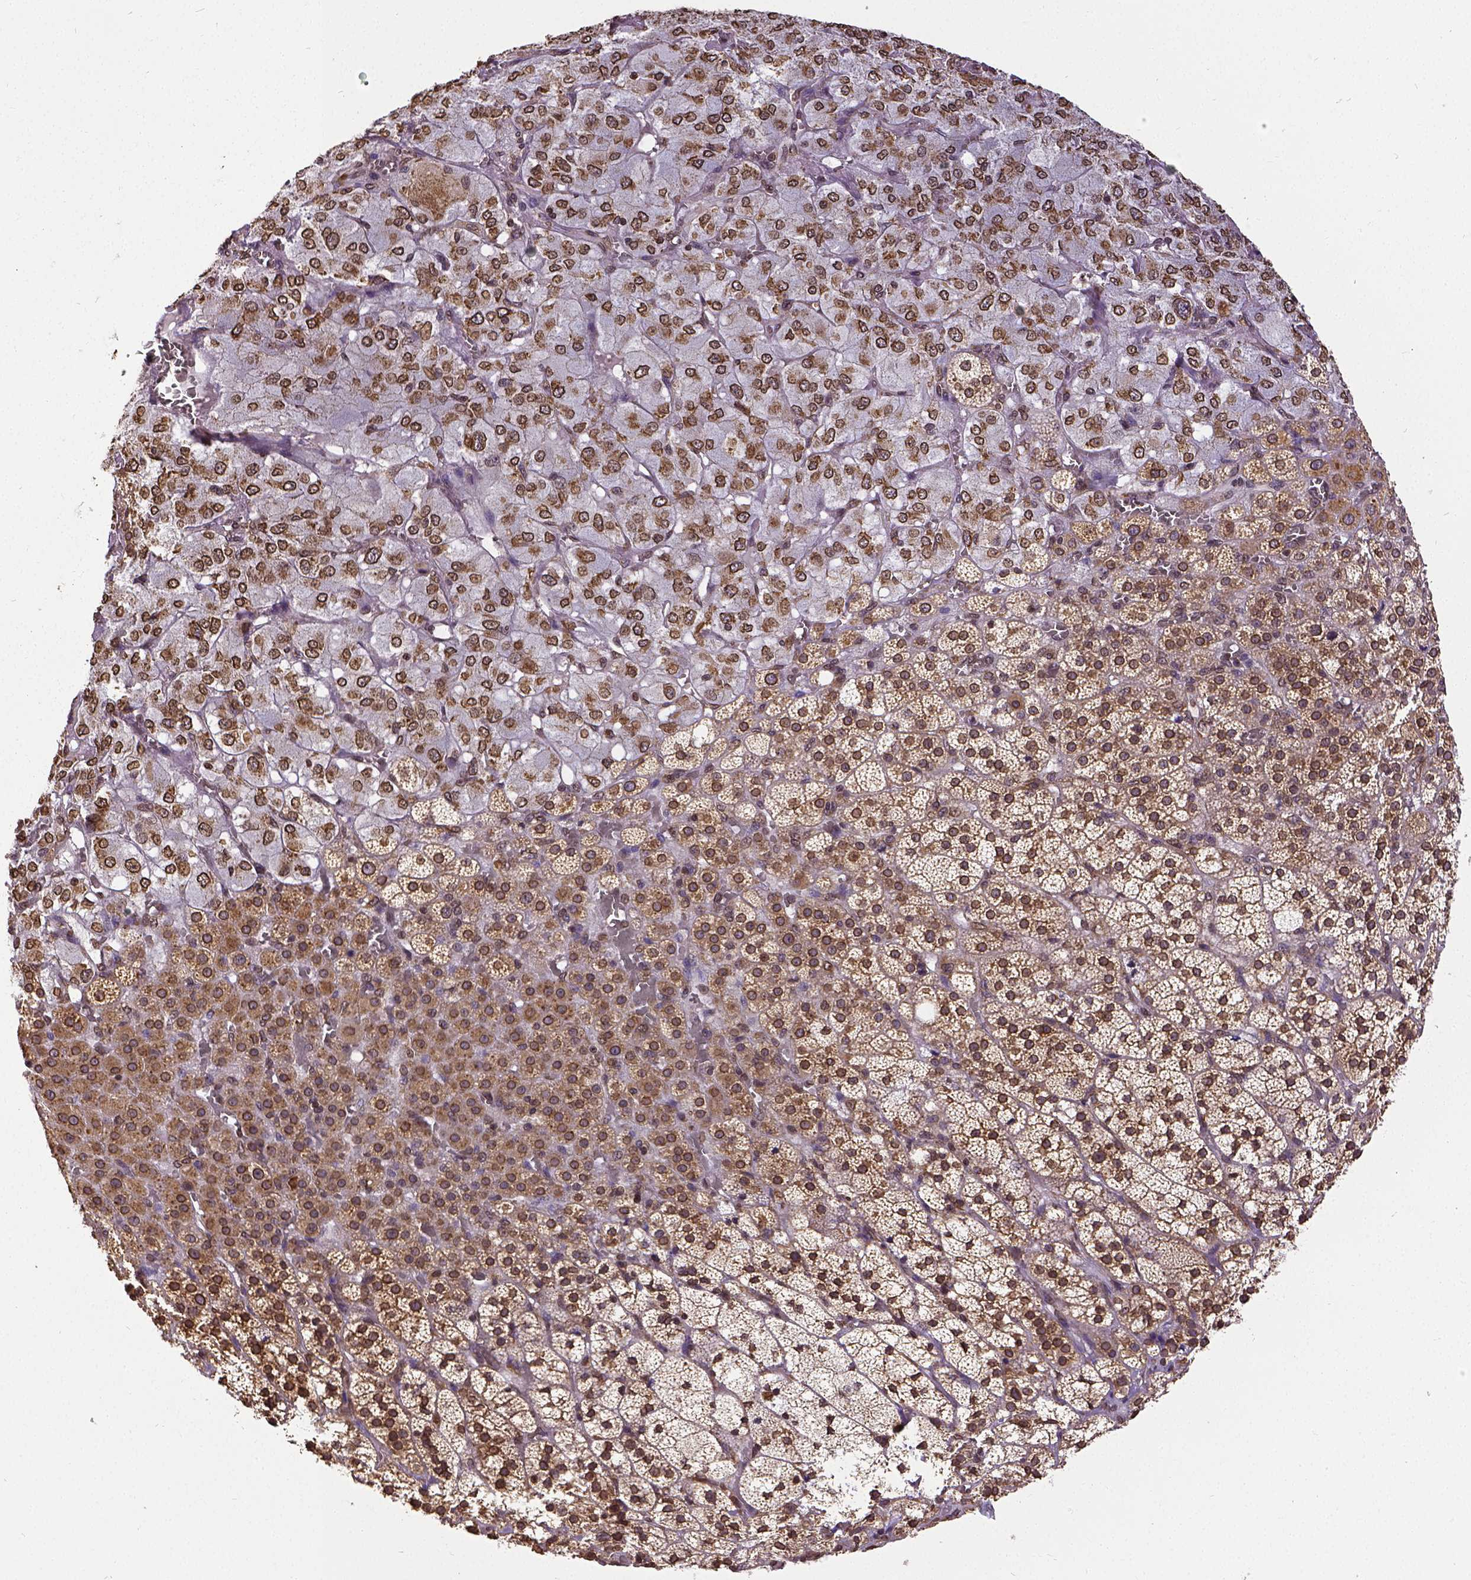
{"staining": {"intensity": "strong", "quantity": ">75%", "location": "cytoplasmic/membranous,nuclear"}, "tissue": "adrenal gland", "cell_type": "Glandular cells", "image_type": "normal", "snomed": [{"axis": "morphology", "description": "Normal tissue, NOS"}, {"axis": "topography", "description": "Adrenal gland"}], "caption": "Benign adrenal gland demonstrates strong cytoplasmic/membranous,nuclear positivity in approximately >75% of glandular cells, visualized by immunohistochemistry.", "gene": "MTDH", "patient": {"sex": "female", "age": 60}}